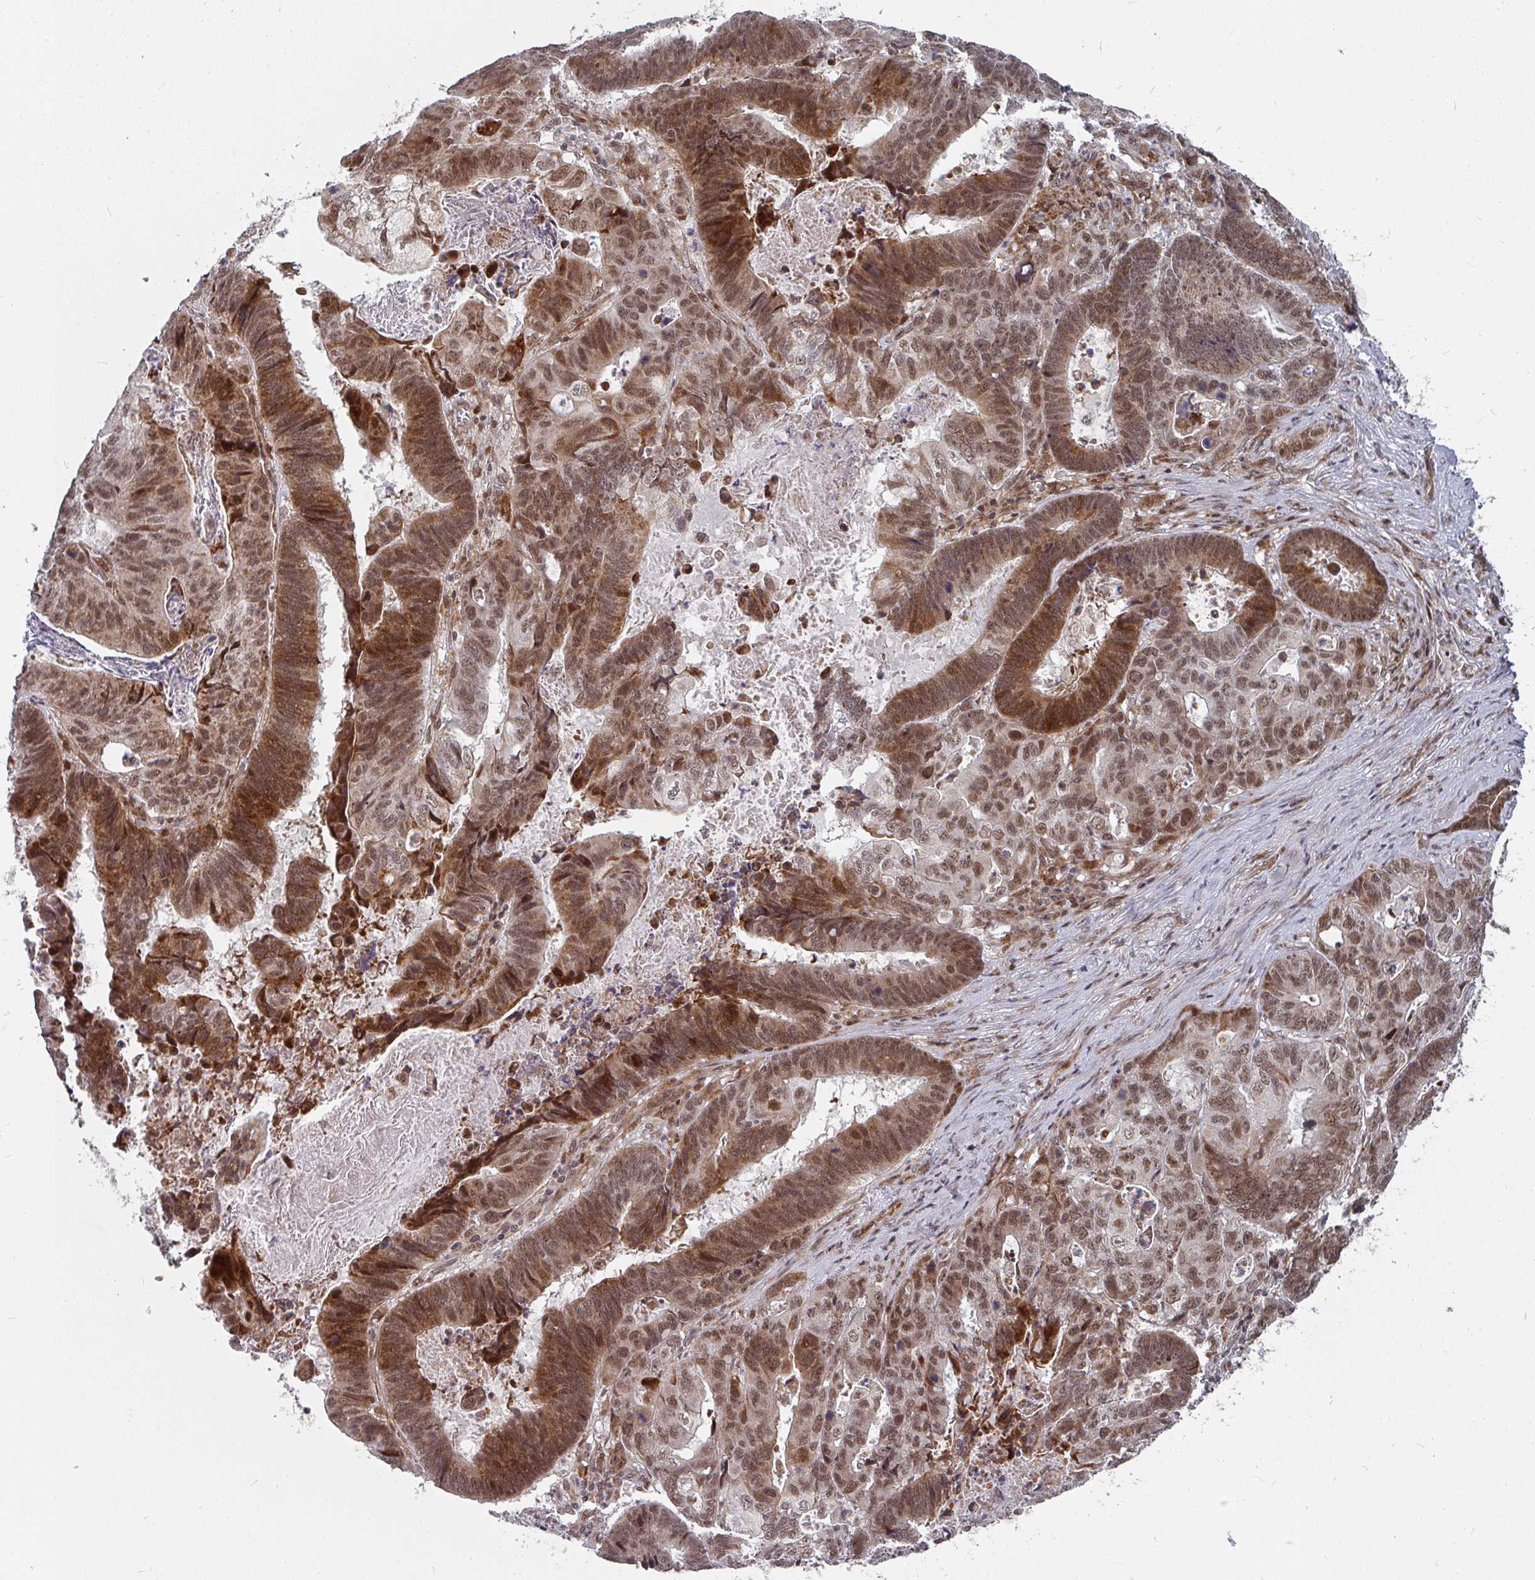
{"staining": {"intensity": "strong", "quantity": ">75%", "location": "cytoplasmic/membranous,nuclear"}, "tissue": "lung cancer", "cell_type": "Tumor cells", "image_type": "cancer", "snomed": [{"axis": "morphology", "description": "Aneuploidy"}, {"axis": "morphology", "description": "Adenocarcinoma, NOS"}, {"axis": "morphology", "description": "Adenocarcinoma primary or metastatic"}, {"axis": "topography", "description": "Lung"}], "caption": "Immunohistochemistry (DAB) staining of human lung cancer displays strong cytoplasmic/membranous and nuclear protein expression in about >75% of tumor cells.", "gene": "RBBP5", "patient": {"sex": "female", "age": 75}}